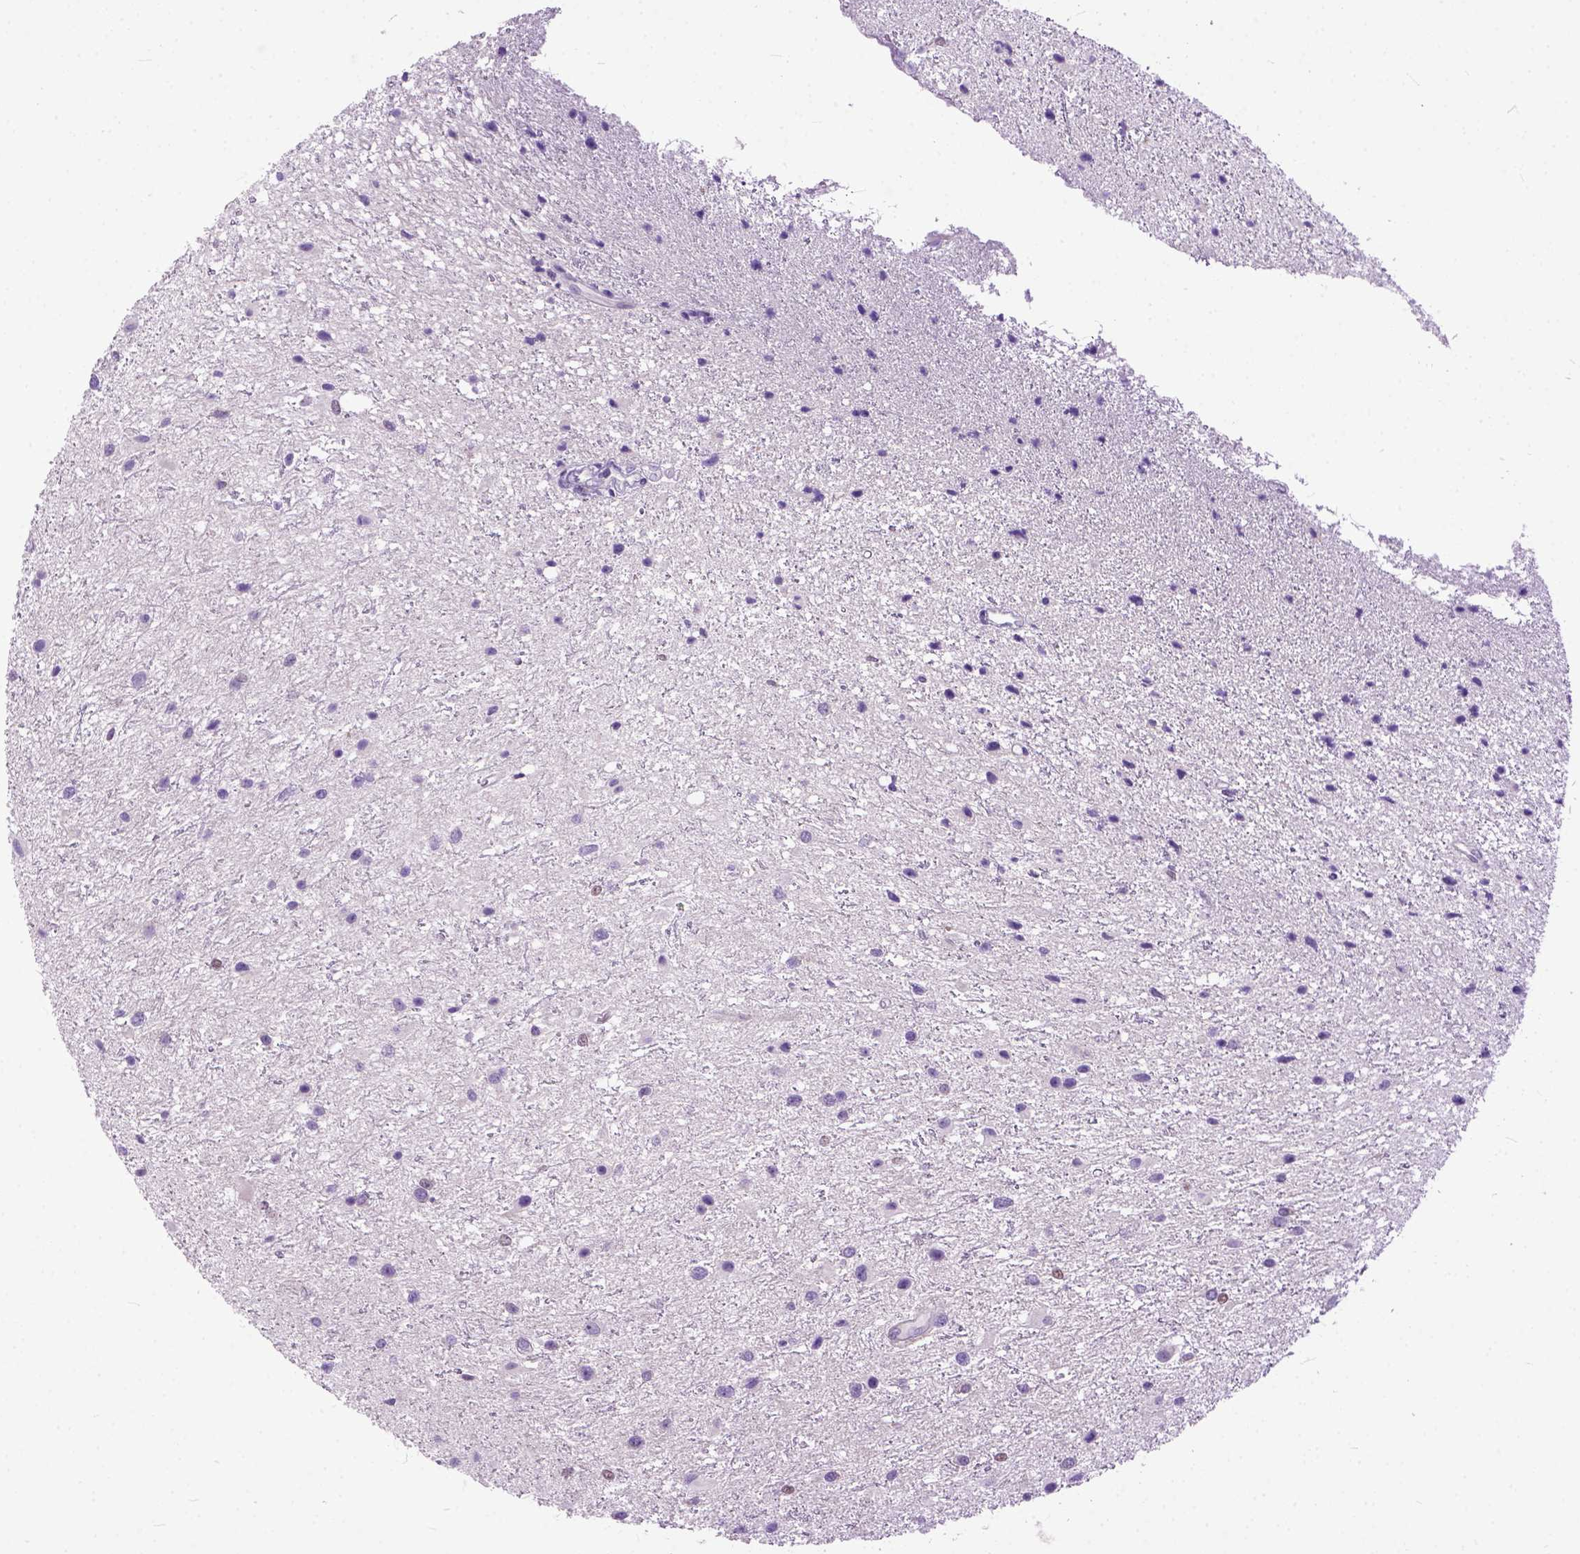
{"staining": {"intensity": "negative", "quantity": "none", "location": "none"}, "tissue": "glioma", "cell_type": "Tumor cells", "image_type": "cancer", "snomed": [{"axis": "morphology", "description": "Glioma, malignant, Low grade"}, {"axis": "topography", "description": "Brain"}], "caption": "This is a image of immunohistochemistry staining of glioma, which shows no staining in tumor cells.", "gene": "CRB1", "patient": {"sex": "female", "age": 32}}